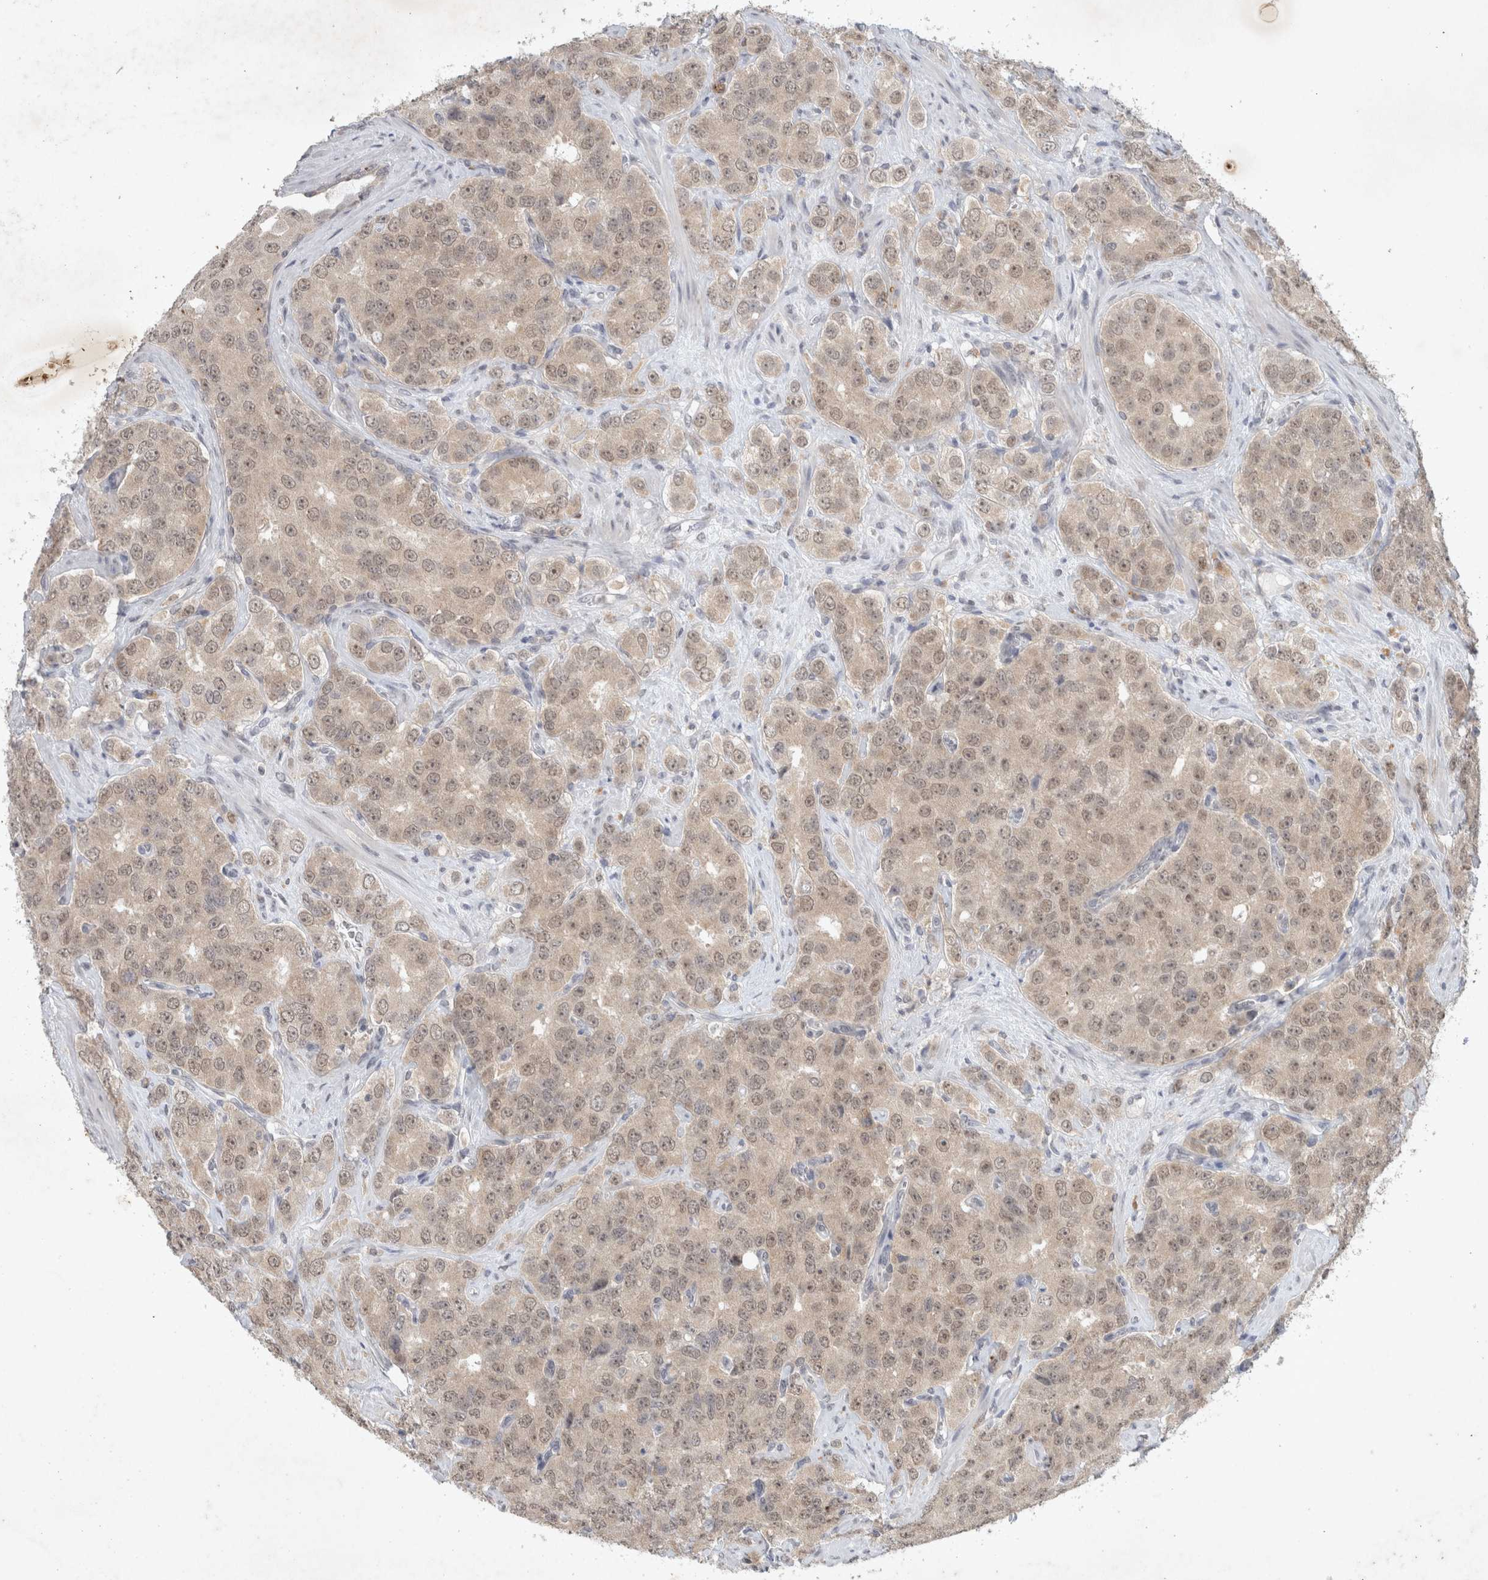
{"staining": {"intensity": "weak", "quantity": "25%-75%", "location": "nuclear"}, "tissue": "prostate cancer", "cell_type": "Tumor cells", "image_type": "cancer", "snomed": [{"axis": "morphology", "description": "Adenocarcinoma, High grade"}, {"axis": "topography", "description": "Prostate"}], "caption": "Immunohistochemical staining of prostate cancer (adenocarcinoma (high-grade)) exhibits low levels of weak nuclear protein positivity in about 25%-75% of tumor cells.", "gene": "FBXO42", "patient": {"sex": "male", "age": 58}}